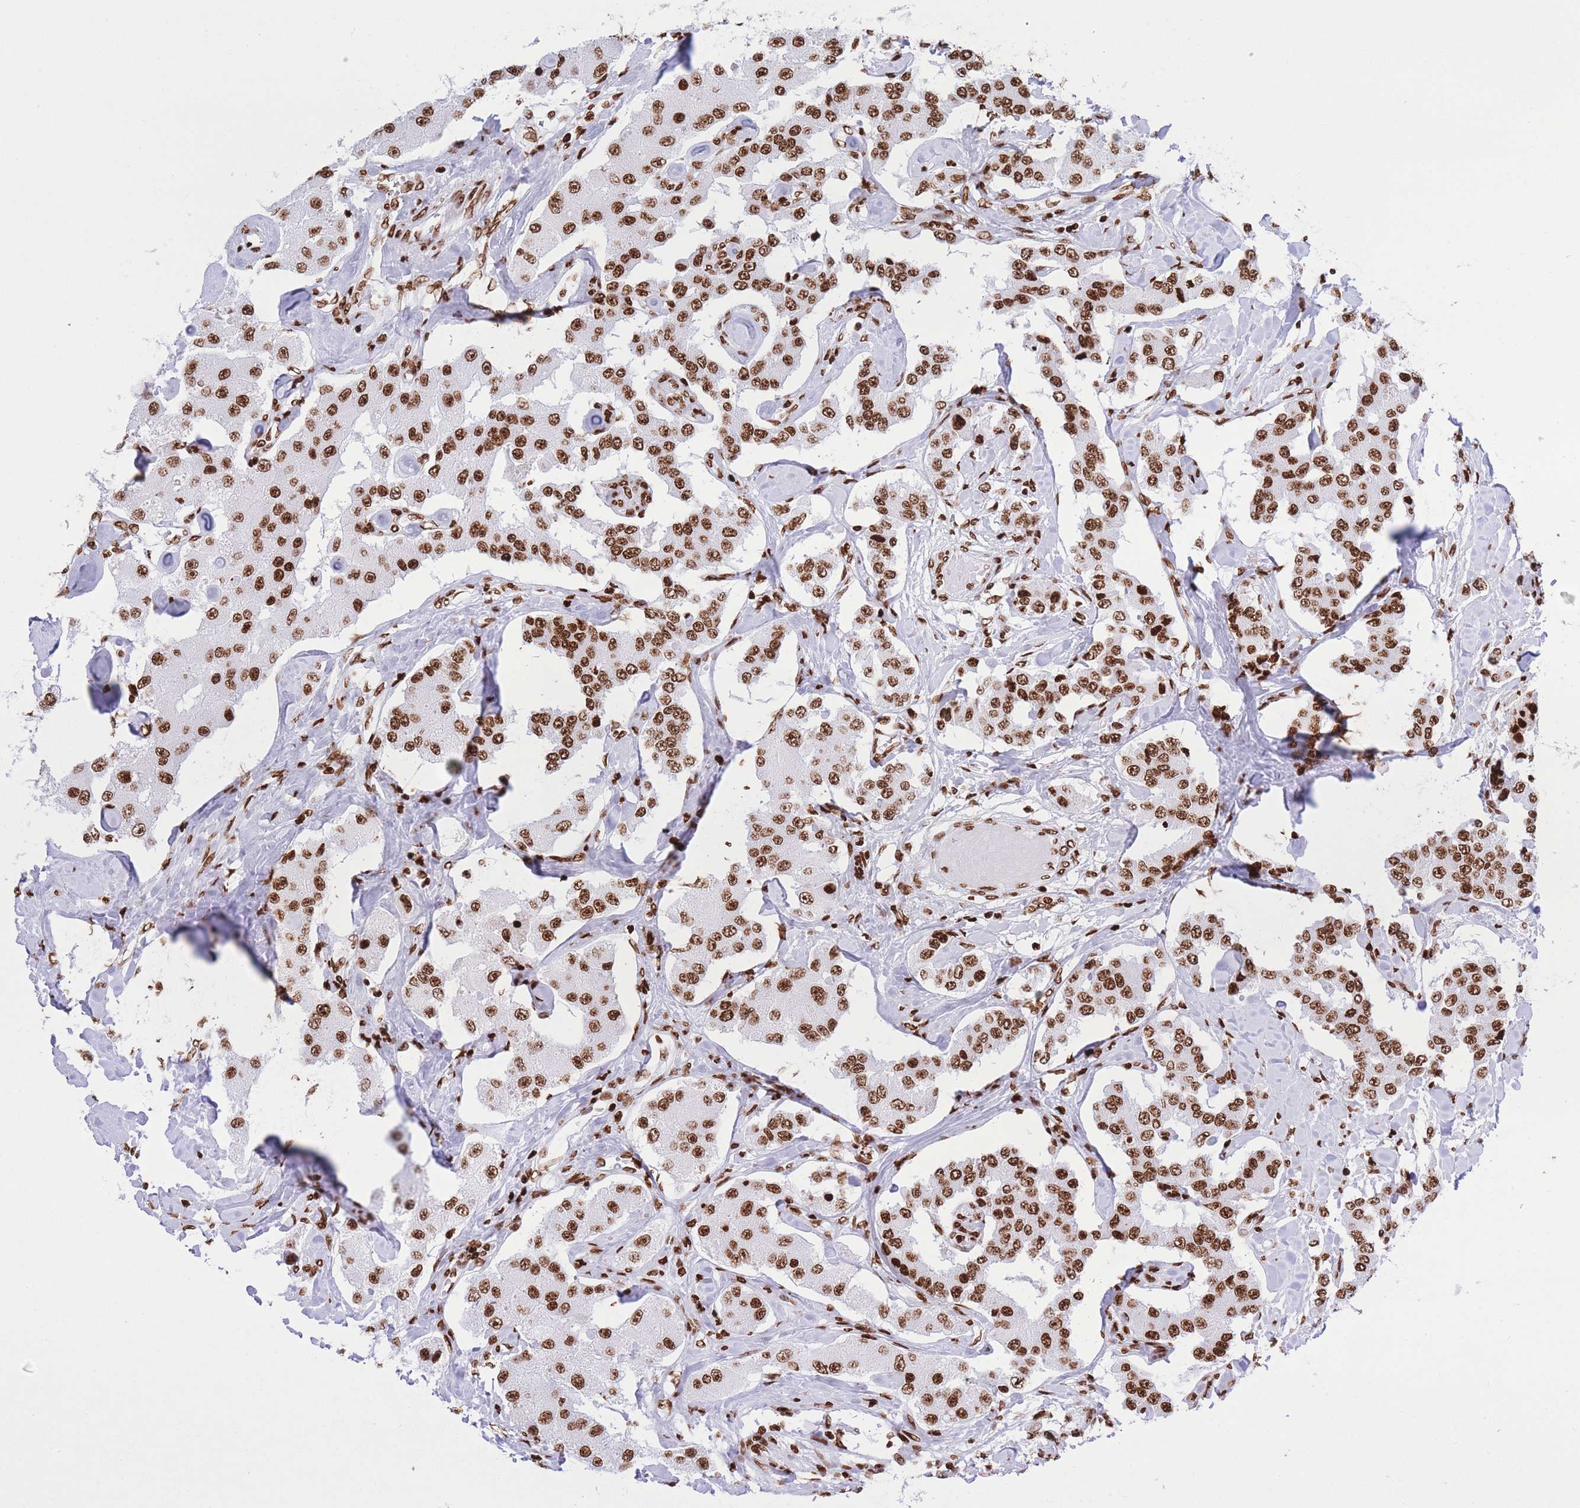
{"staining": {"intensity": "moderate", "quantity": ">75%", "location": "nuclear"}, "tissue": "carcinoid", "cell_type": "Tumor cells", "image_type": "cancer", "snomed": [{"axis": "morphology", "description": "Carcinoid, malignant, NOS"}, {"axis": "topography", "description": "Pancreas"}], "caption": "Malignant carcinoid stained for a protein (brown) displays moderate nuclear positive positivity in about >75% of tumor cells.", "gene": "H2BC11", "patient": {"sex": "male", "age": 41}}